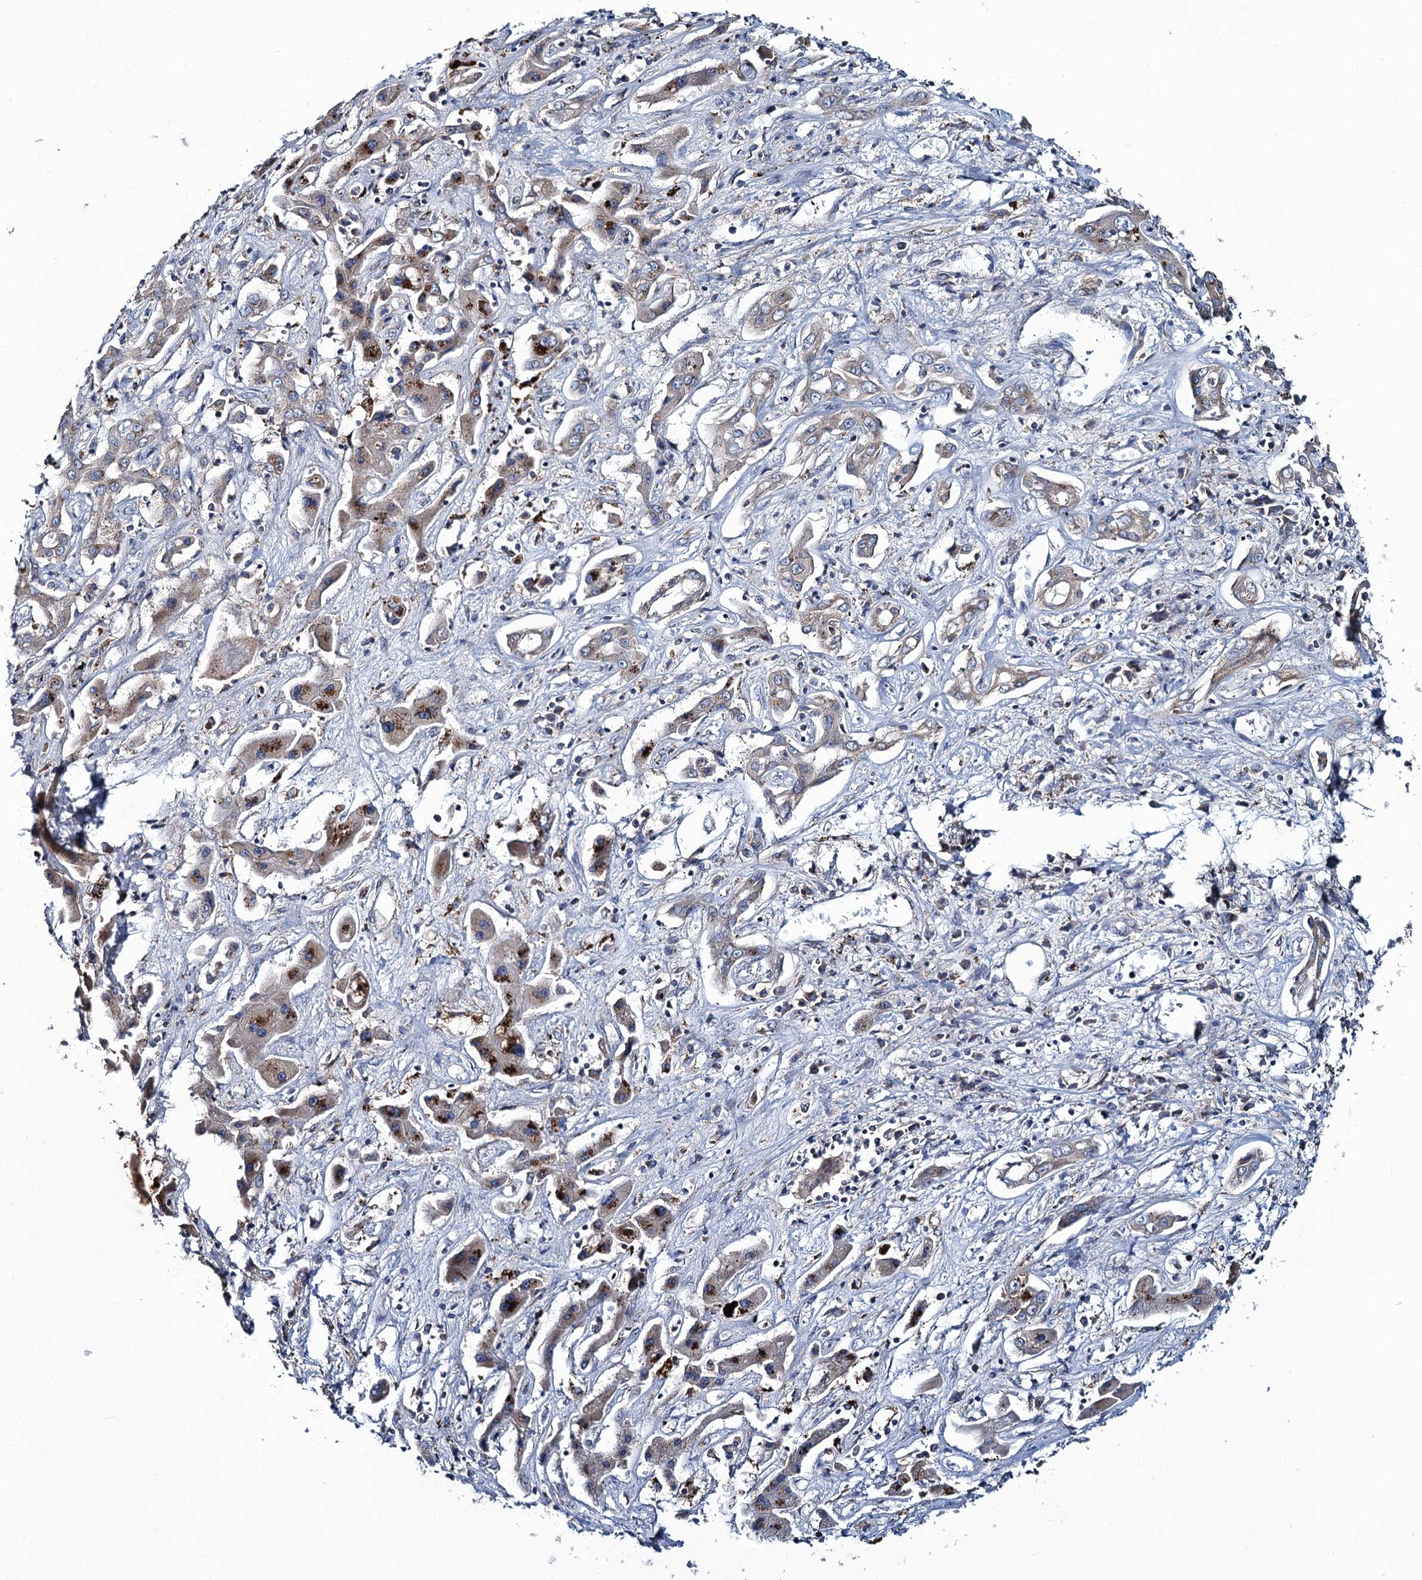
{"staining": {"intensity": "moderate", "quantity": "<25%", "location": "cytoplasmic/membranous"}, "tissue": "liver cancer", "cell_type": "Tumor cells", "image_type": "cancer", "snomed": [{"axis": "morphology", "description": "Cholangiocarcinoma"}, {"axis": "topography", "description": "Liver"}], "caption": "Brown immunohistochemical staining in liver cancer (cholangiocarcinoma) shows moderate cytoplasmic/membranous positivity in approximately <25% of tumor cells.", "gene": "SNAP29", "patient": {"sex": "male", "age": 67}}